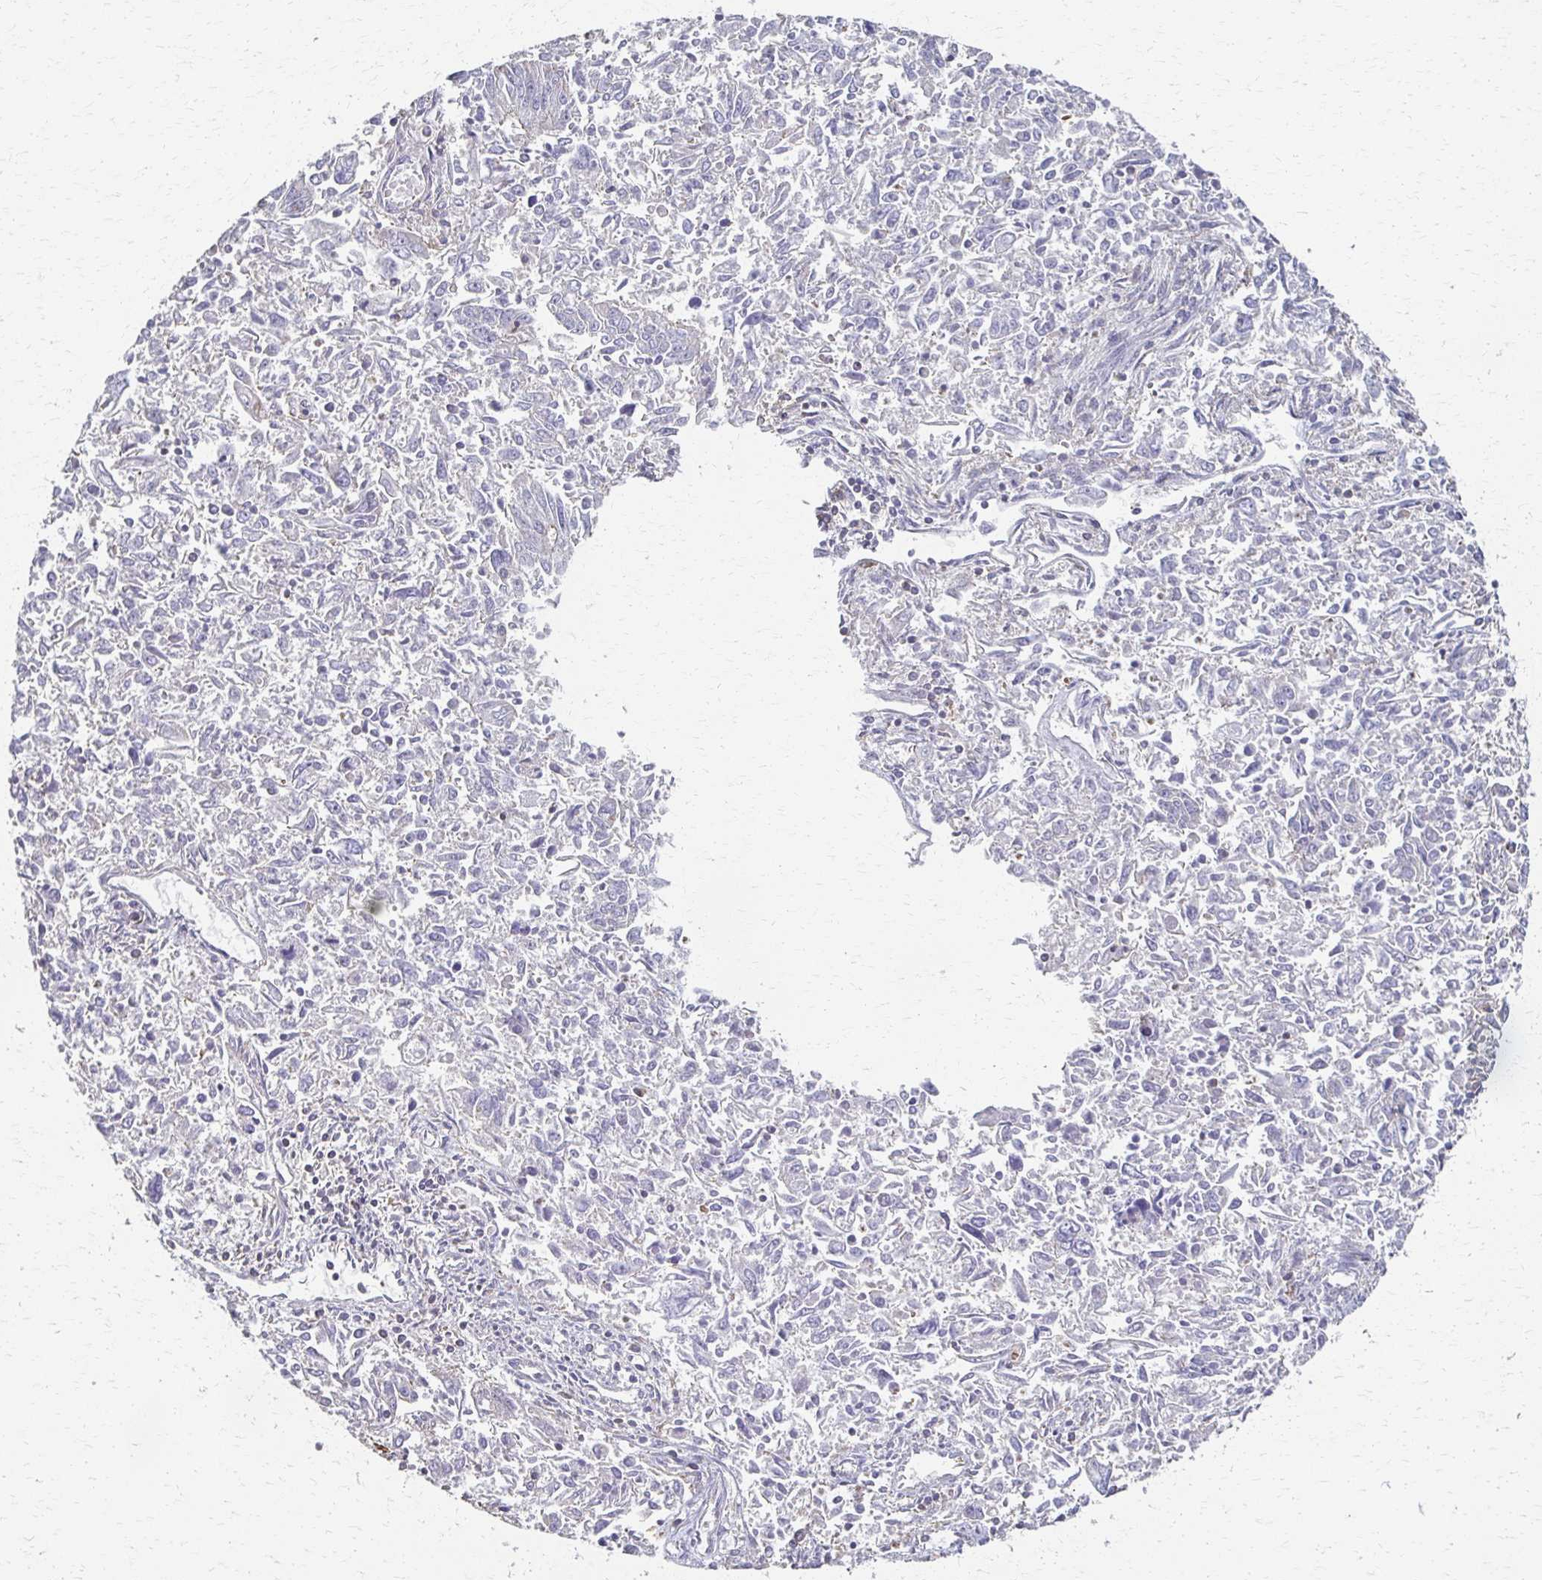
{"staining": {"intensity": "negative", "quantity": "none", "location": "none"}, "tissue": "endometrial cancer", "cell_type": "Tumor cells", "image_type": "cancer", "snomed": [{"axis": "morphology", "description": "Adenocarcinoma, NOS"}, {"axis": "topography", "description": "Endometrium"}], "caption": "DAB immunohistochemical staining of endometrial cancer (adenocarcinoma) reveals no significant expression in tumor cells. Nuclei are stained in blue.", "gene": "C1QTNF7", "patient": {"sex": "female", "age": 42}}